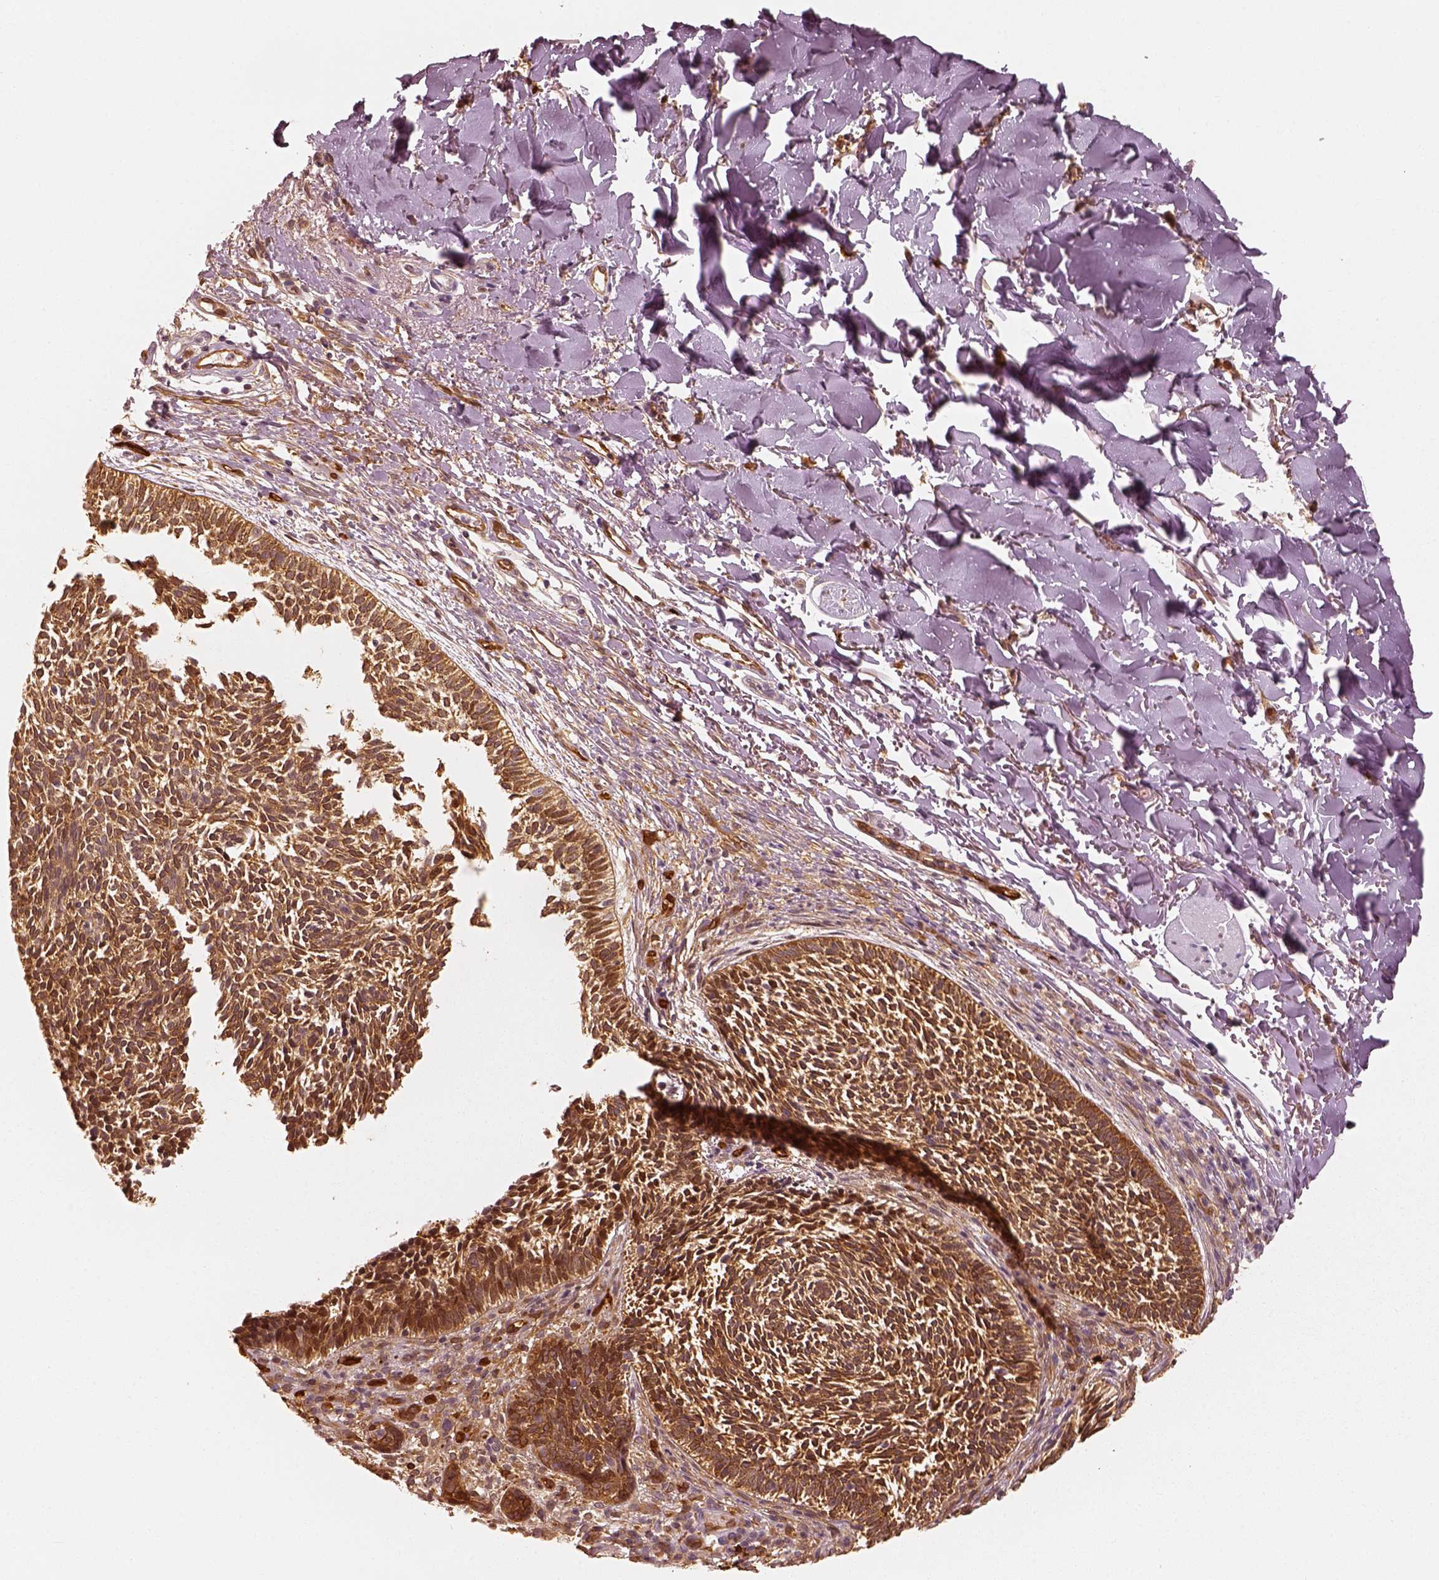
{"staining": {"intensity": "strong", "quantity": ">75%", "location": "cytoplasmic/membranous"}, "tissue": "skin cancer", "cell_type": "Tumor cells", "image_type": "cancer", "snomed": [{"axis": "morphology", "description": "Basal cell carcinoma"}, {"axis": "topography", "description": "Skin"}], "caption": "High-power microscopy captured an immunohistochemistry photomicrograph of skin basal cell carcinoma, revealing strong cytoplasmic/membranous positivity in approximately >75% of tumor cells.", "gene": "FSCN1", "patient": {"sex": "male", "age": 78}}